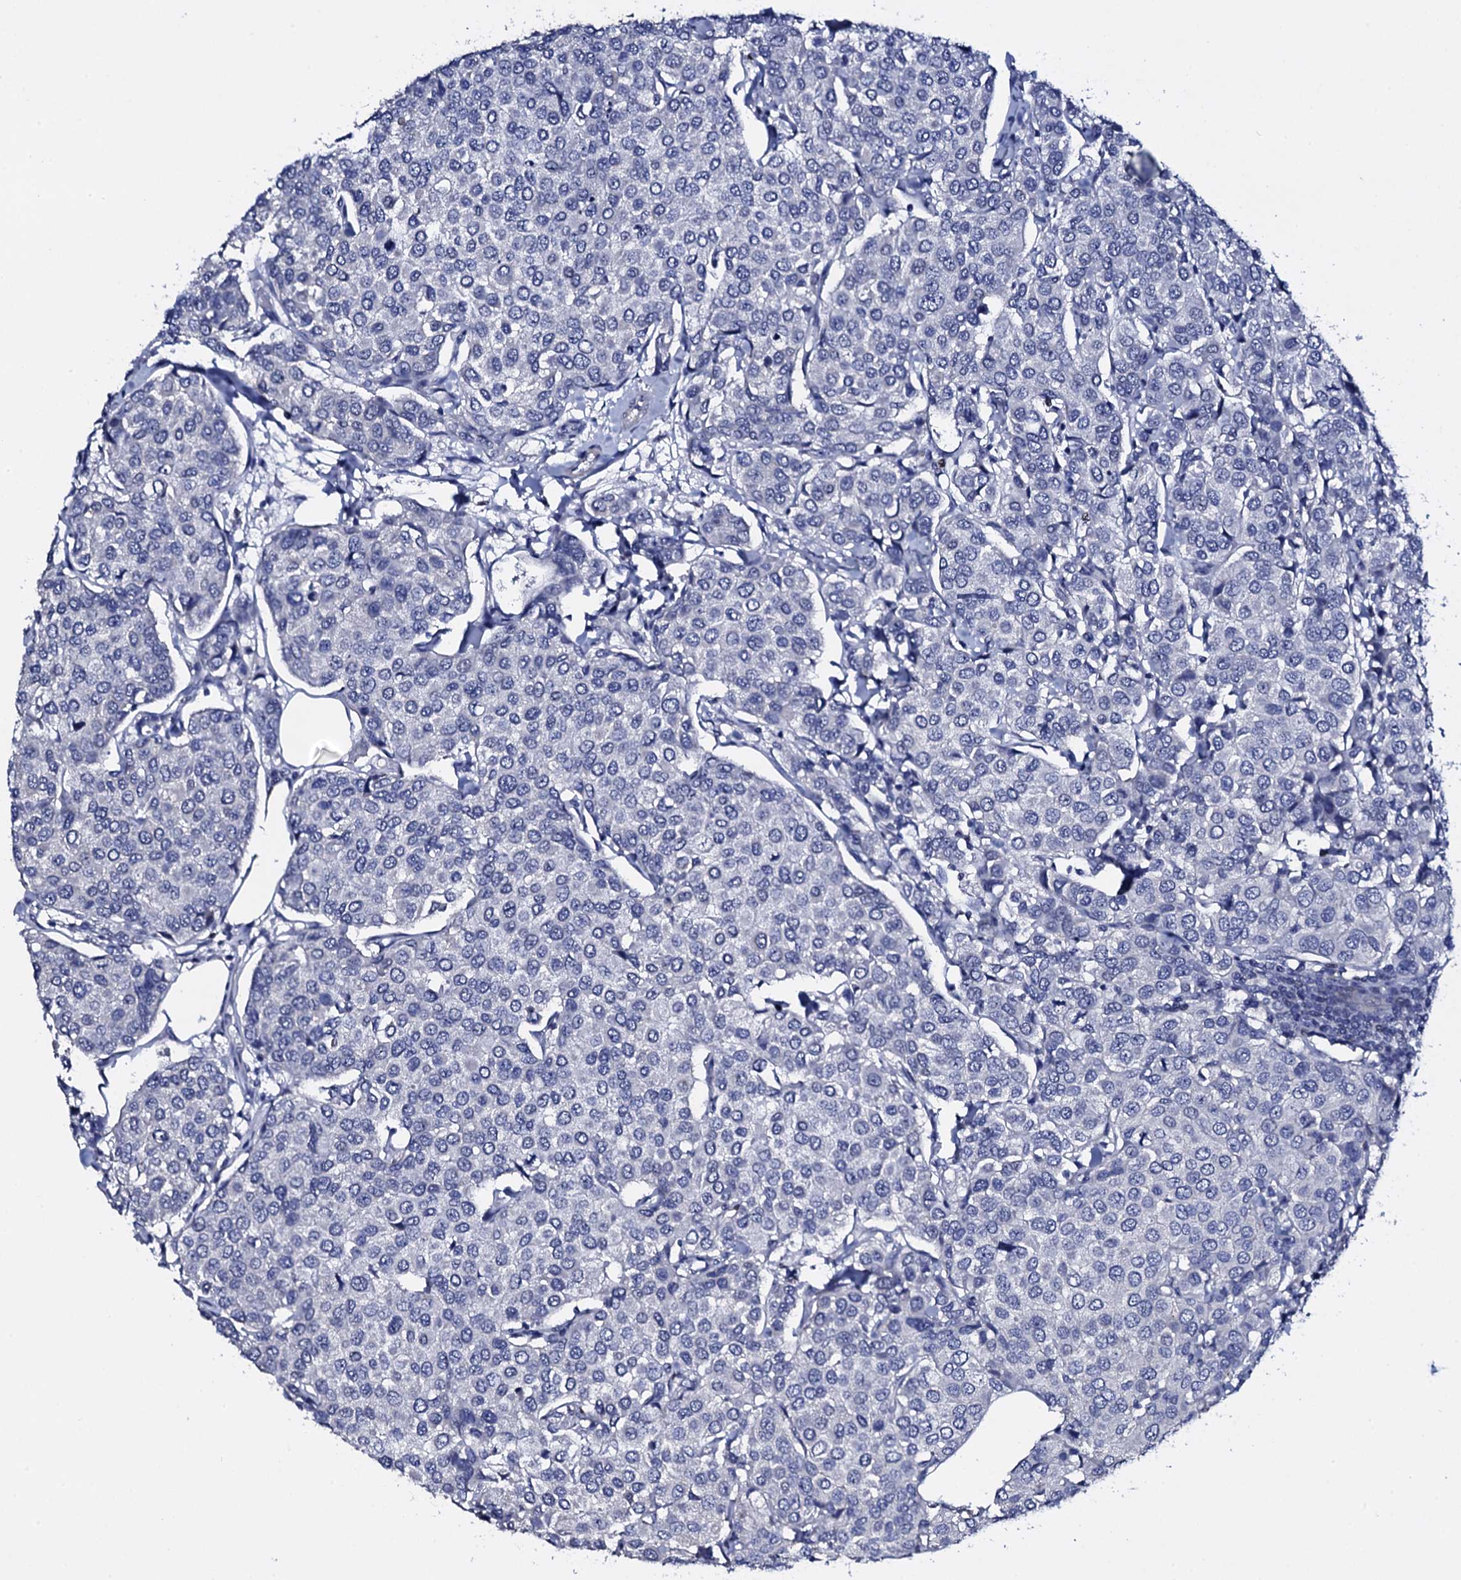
{"staining": {"intensity": "negative", "quantity": "none", "location": "none"}, "tissue": "breast cancer", "cell_type": "Tumor cells", "image_type": "cancer", "snomed": [{"axis": "morphology", "description": "Duct carcinoma"}, {"axis": "topography", "description": "Breast"}], "caption": "IHC micrograph of neoplastic tissue: human breast cancer (intraductal carcinoma) stained with DAB (3,3'-diaminobenzidine) reveals no significant protein positivity in tumor cells.", "gene": "NPM2", "patient": {"sex": "female", "age": 55}}